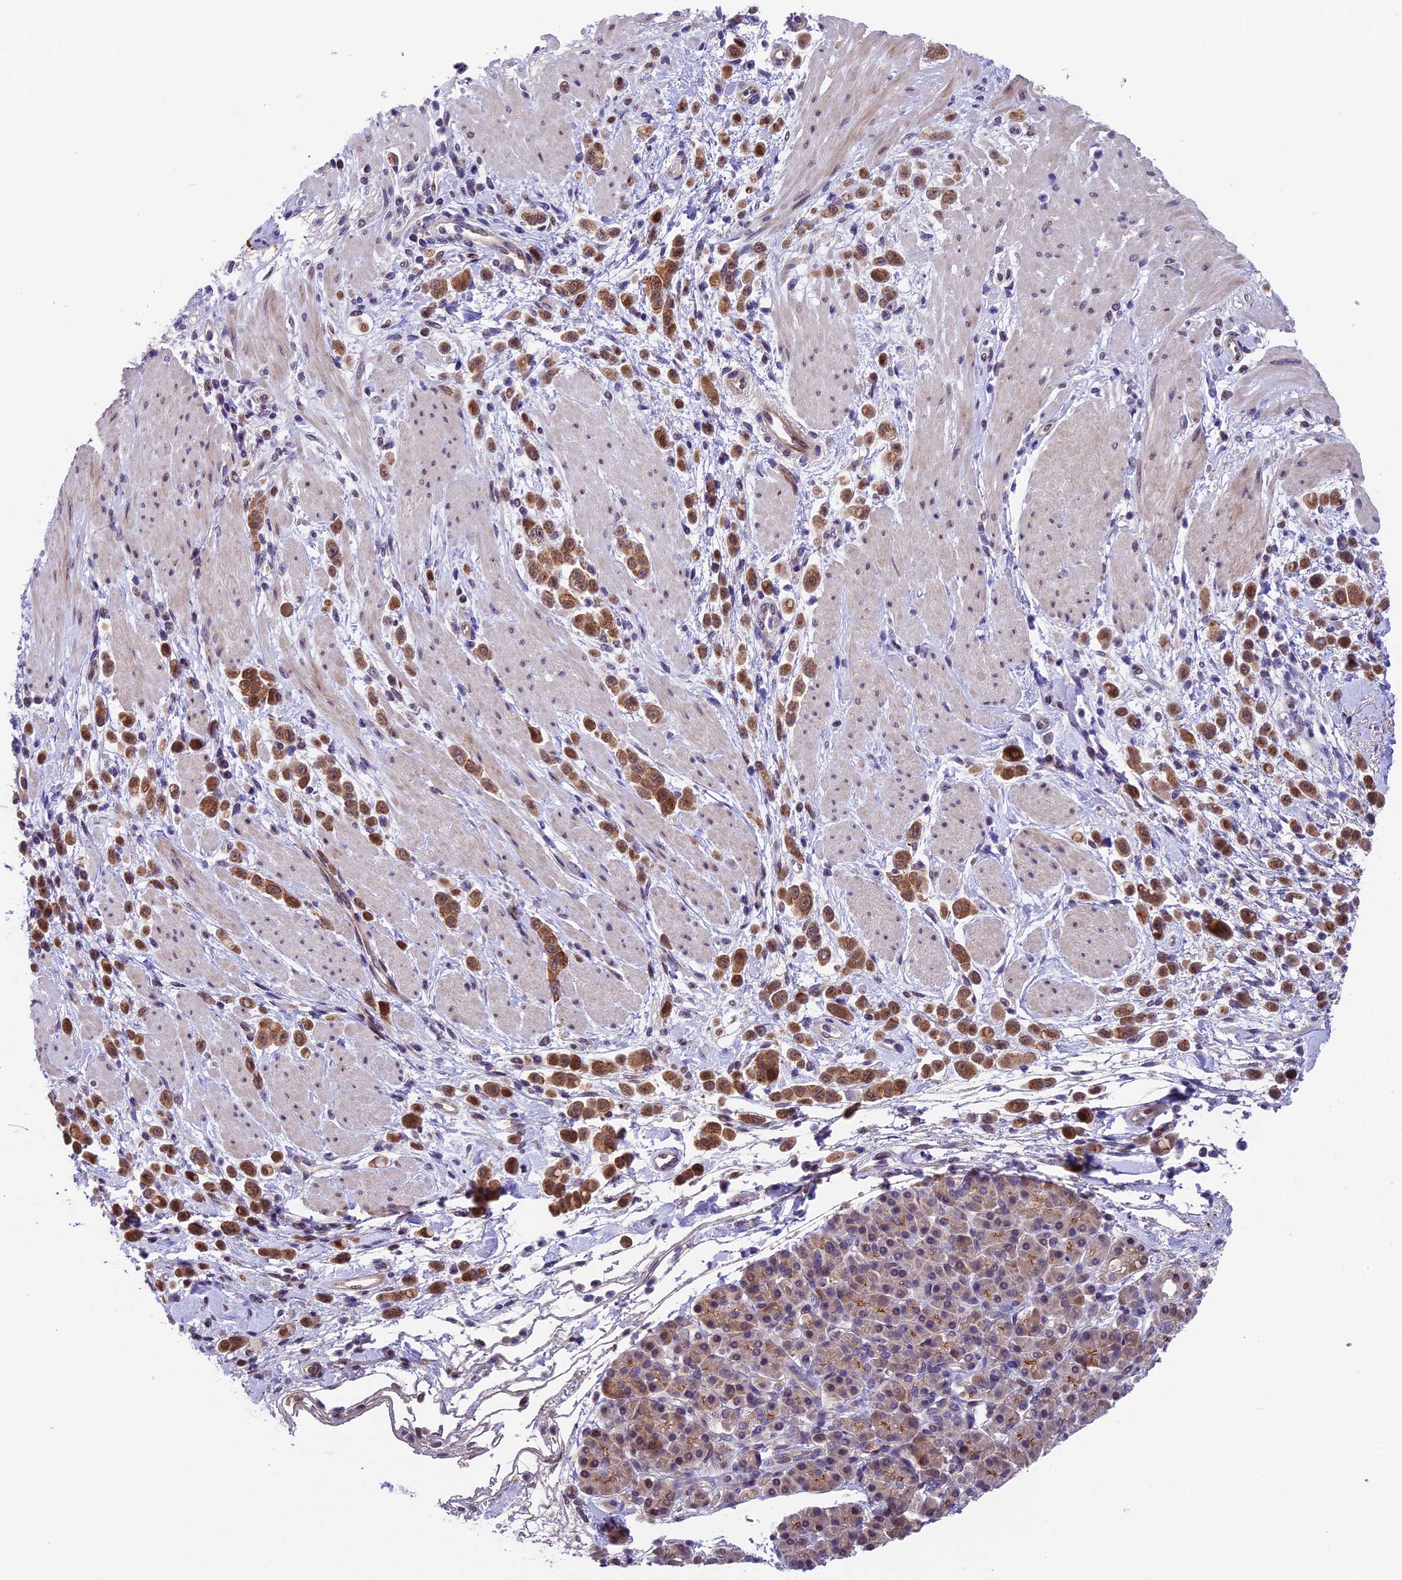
{"staining": {"intensity": "moderate", "quantity": ">75%", "location": "cytoplasmic/membranous,nuclear"}, "tissue": "pancreatic cancer", "cell_type": "Tumor cells", "image_type": "cancer", "snomed": [{"axis": "morphology", "description": "Normal tissue, NOS"}, {"axis": "morphology", "description": "Adenocarcinoma, NOS"}, {"axis": "topography", "description": "Pancreas"}], "caption": "Immunohistochemical staining of human adenocarcinoma (pancreatic) shows medium levels of moderate cytoplasmic/membranous and nuclear protein positivity in approximately >75% of tumor cells. Nuclei are stained in blue.", "gene": "CCSER1", "patient": {"sex": "female", "age": 64}}